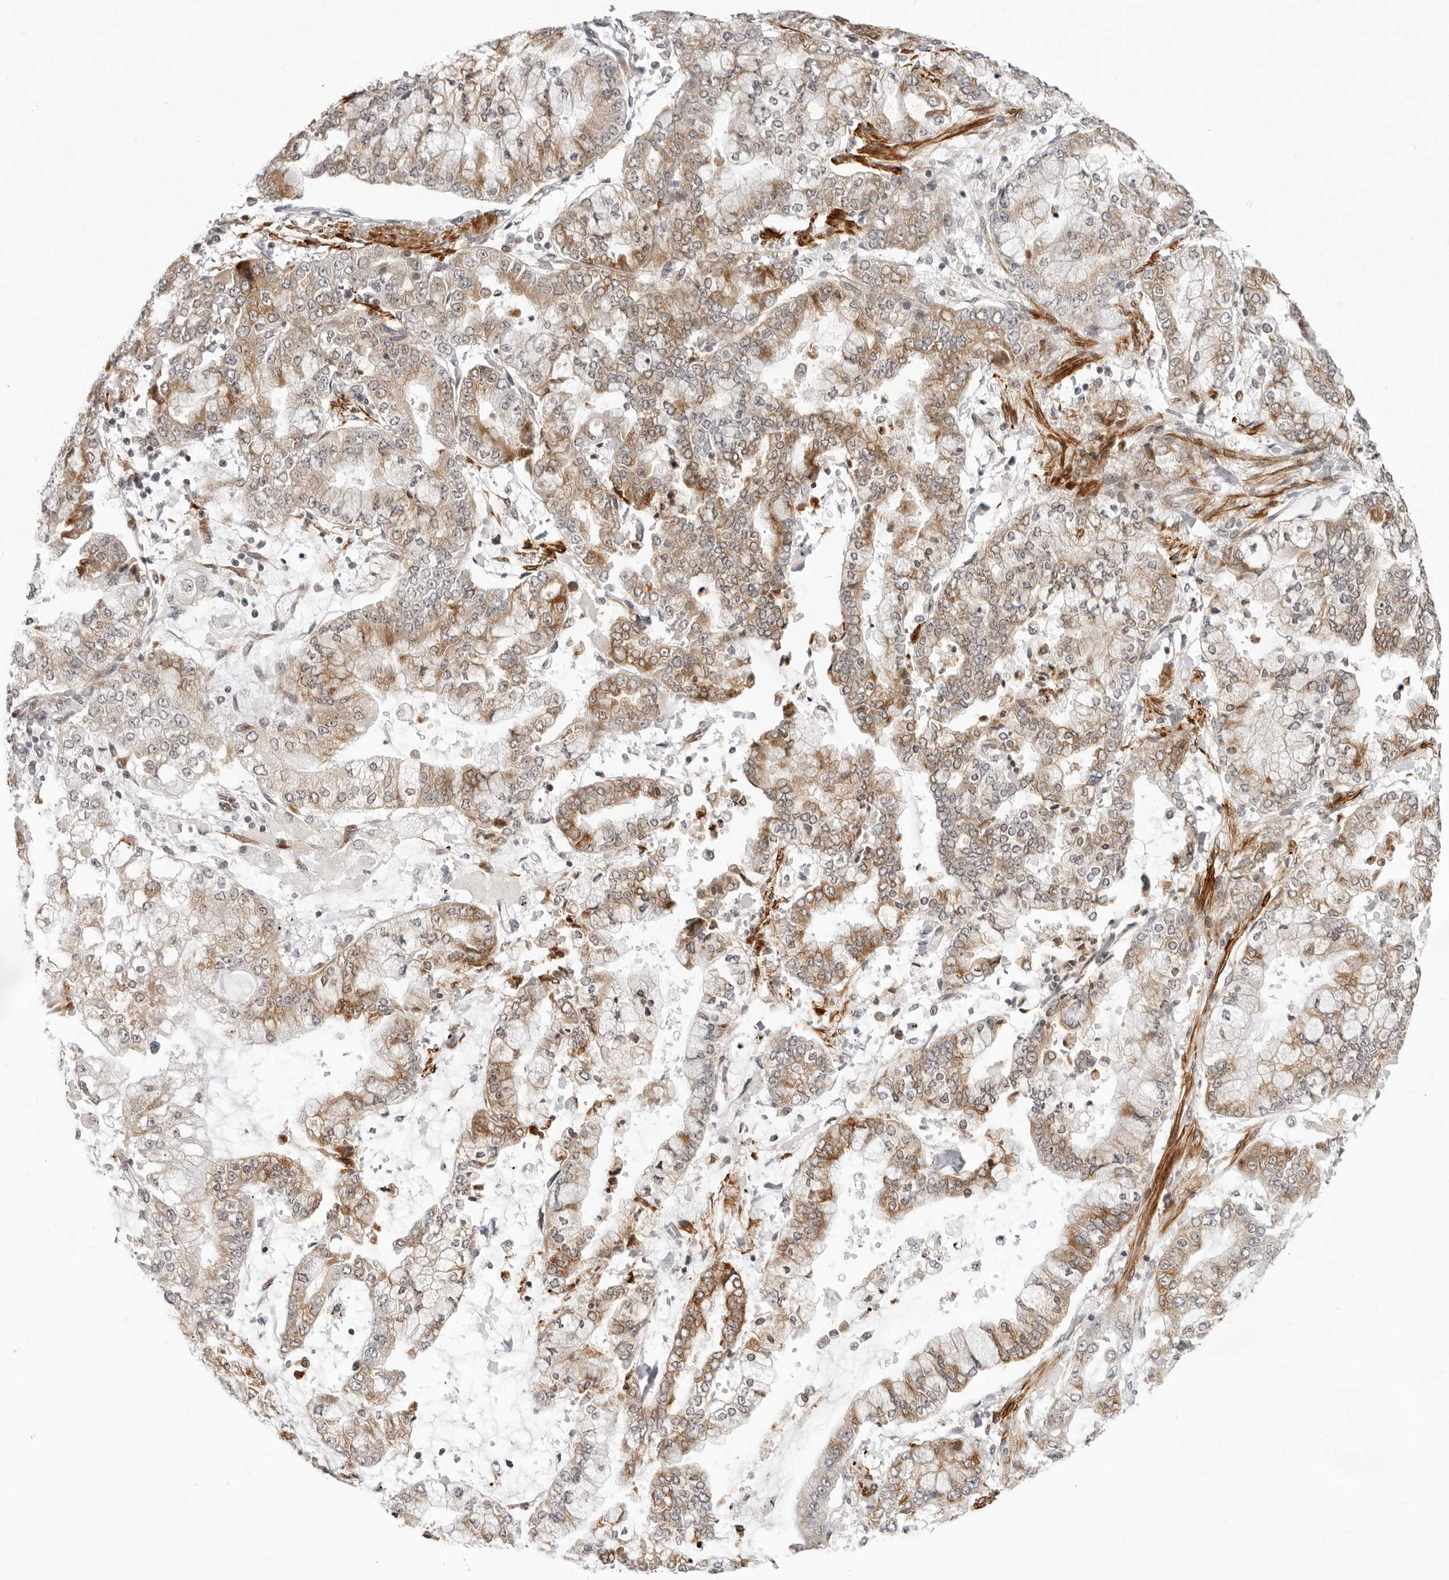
{"staining": {"intensity": "moderate", "quantity": ">75%", "location": "cytoplasmic/membranous"}, "tissue": "stomach cancer", "cell_type": "Tumor cells", "image_type": "cancer", "snomed": [{"axis": "morphology", "description": "Normal tissue, NOS"}, {"axis": "morphology", "description": "Adenocarcinoma, NOS"}, {"axis": "topography", "description": "Stomach, upper"}, {"axis": "topography", "description": "Stomach"}], "caption": "The image demonstrates a brown stain indicating the presence of a protein in the cytoplasmic/membranous of tumor cells in stomach adenocarcinoma.", "gene": "SRGAP2", "patient": {"sex": "male", "age": 76}}